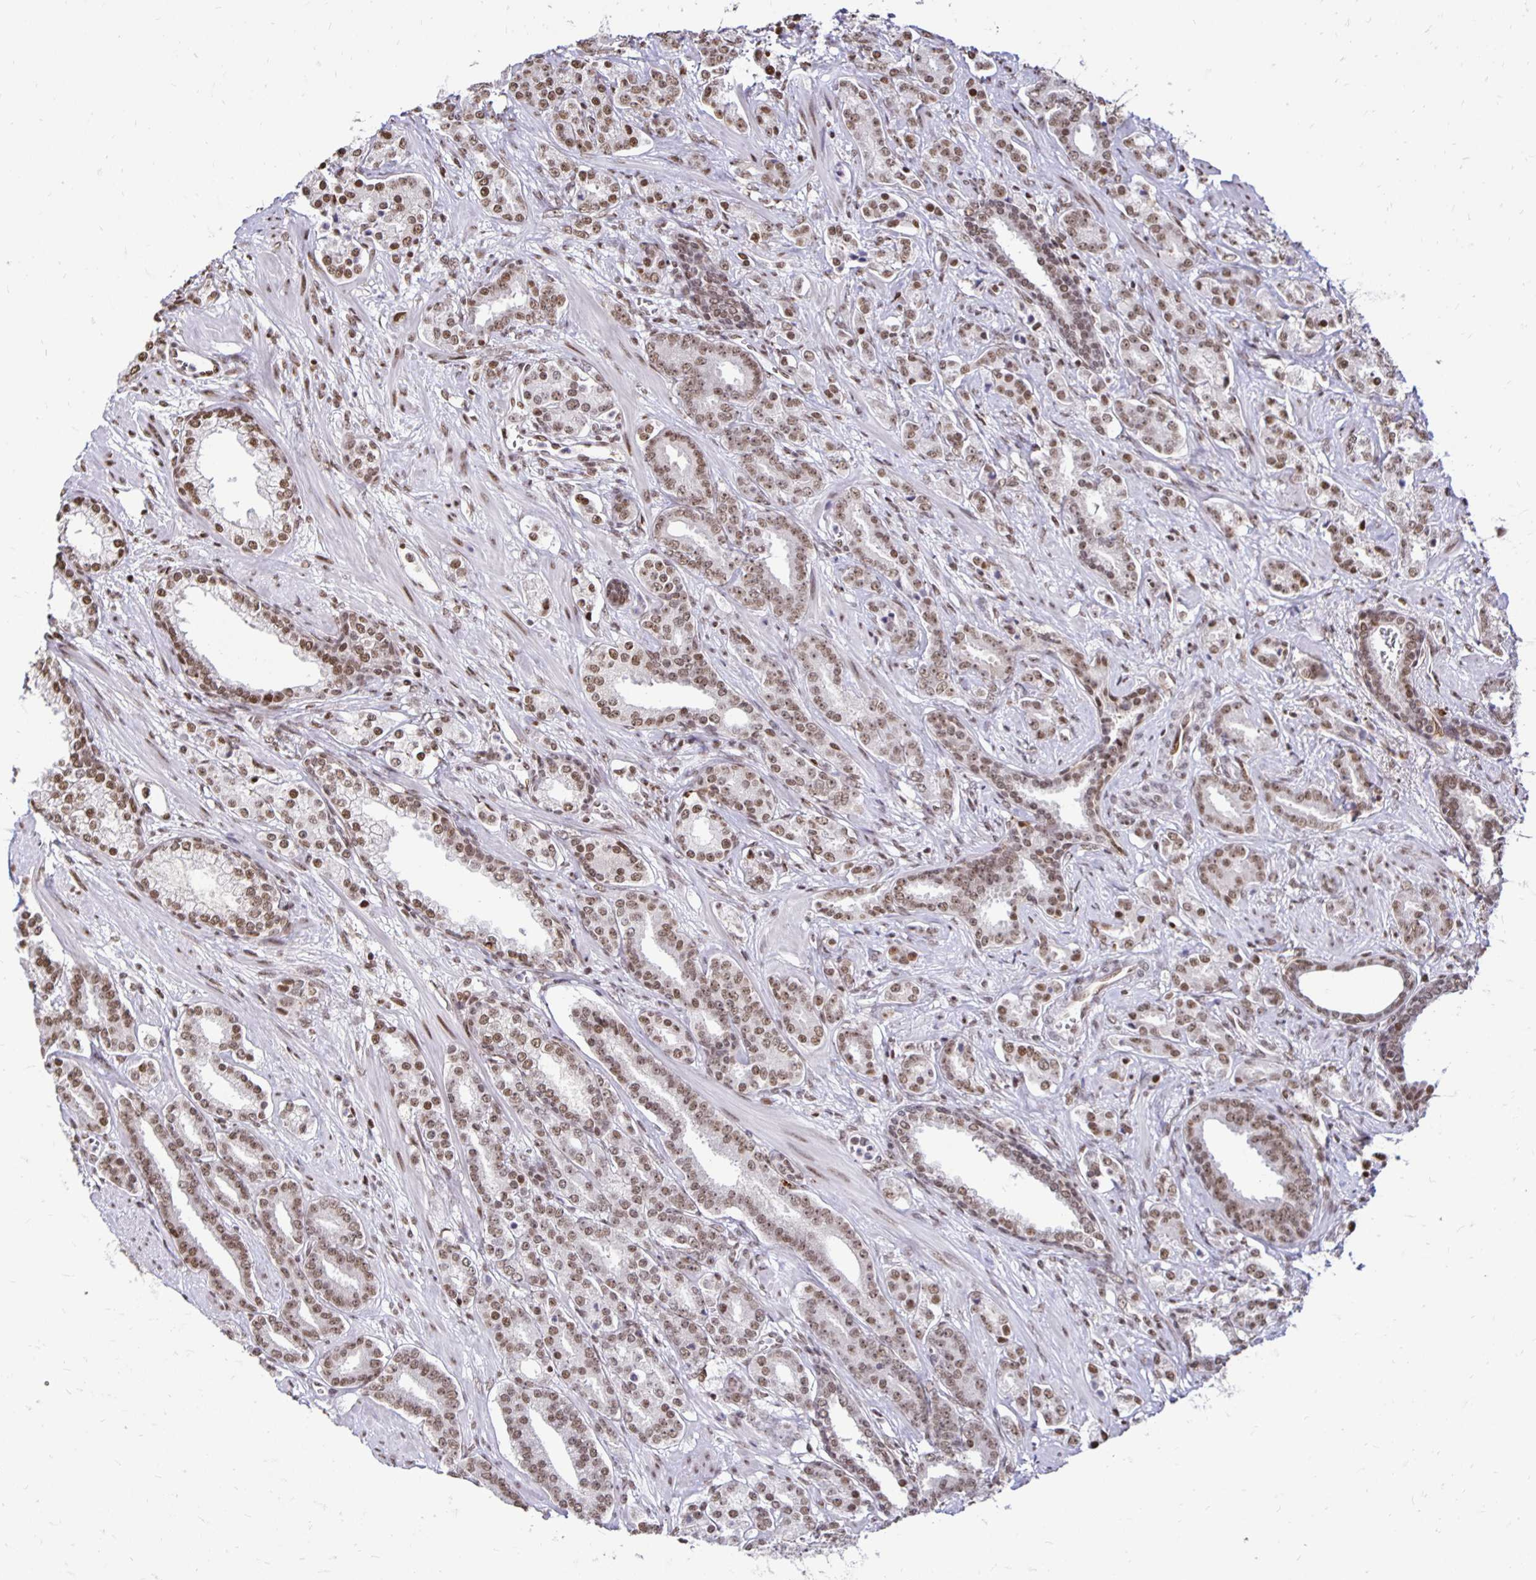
{"staining": {"intensity": "moderate", "quantity": ">75%", "location": "nuclear"}, "tissue": "prostate cancer", "cell_type": "Tumor cells", "image_type": "cancer", "snomed": [{"axis": "morphology", "description": "Adenocarcinoma, High grade"}, {"axis": "topography", "description": "Prostate"}], "caption": "Immunohistochemistry (IHC) micrograph of neoplastic tissue: high-grade adenocarcinoma (prostate) stained using IHC shows medium levels of moderate protein expression localized specifically in the nuclear of tumor cells, appearing as a nuclear brown color.", "gene": "ZNF579", "patient": {"sex": "male", "age": 60}}